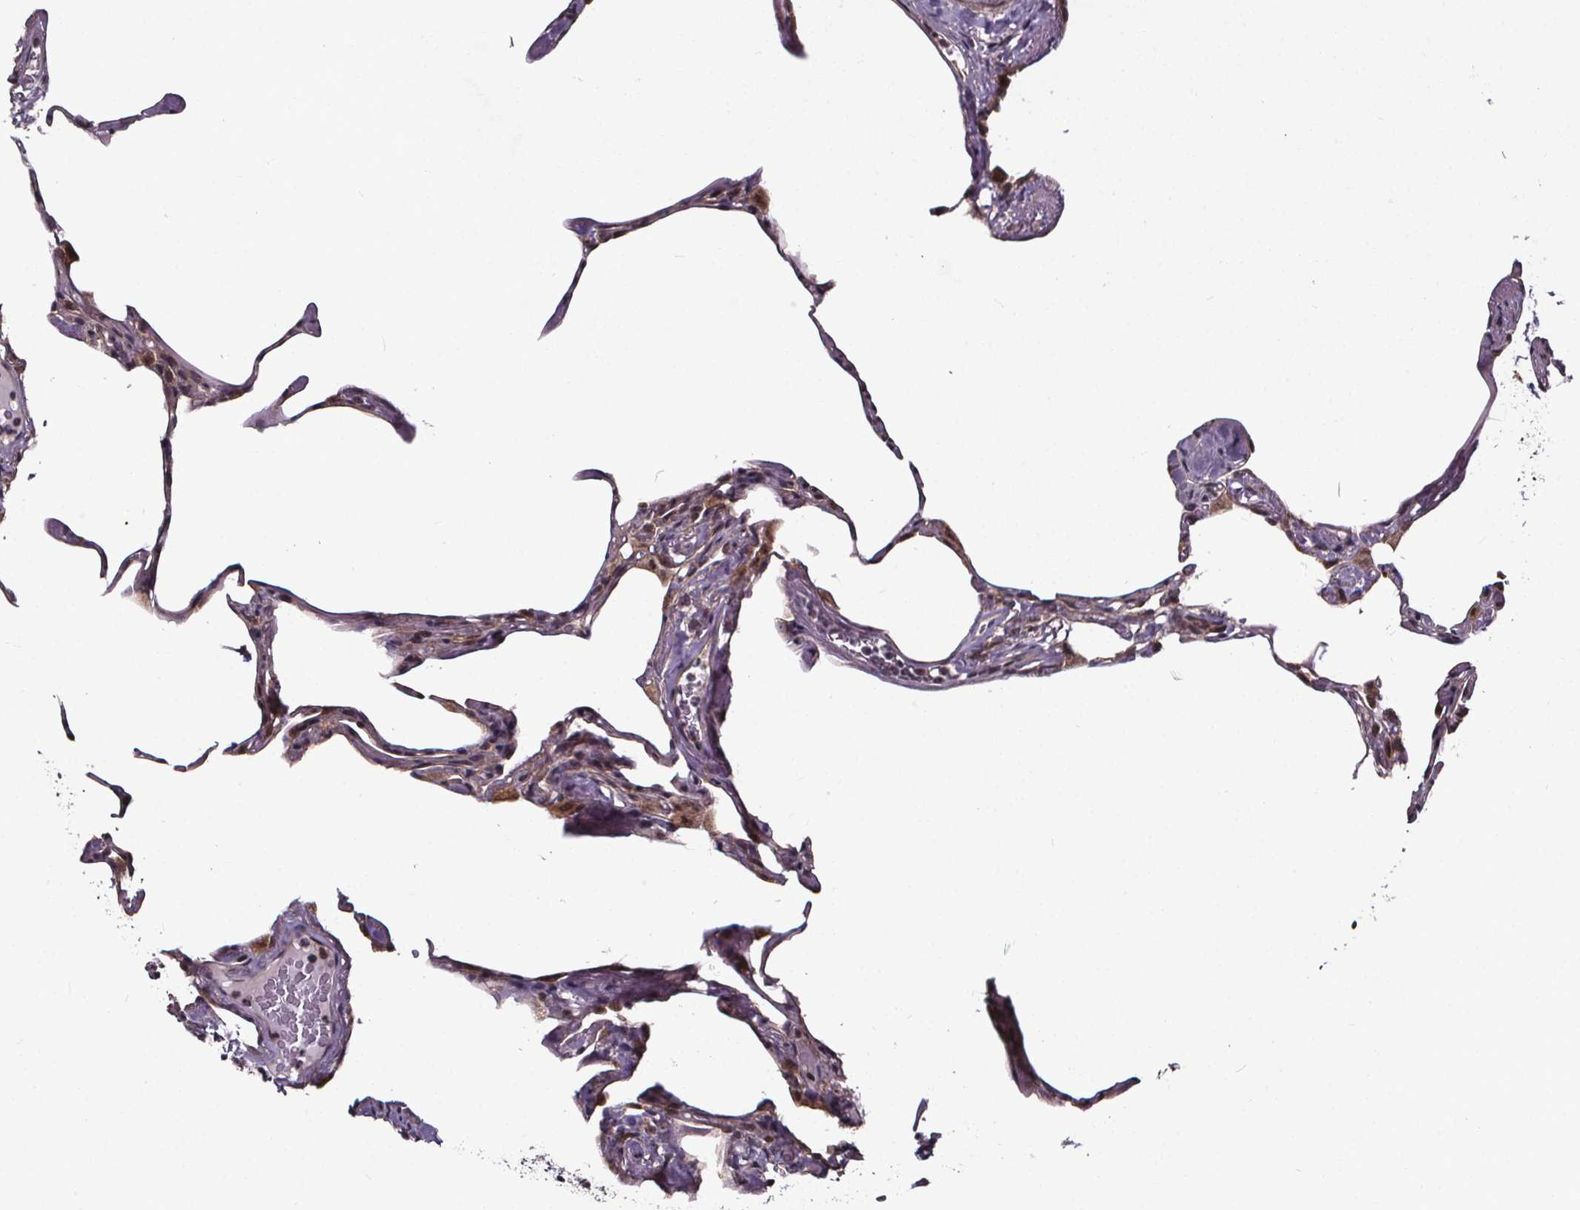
{"staining": {"intensity": "moderate", "quantity": "25%-75%", "location": "cytoplasmic/membranous,nuclear"}, "tissue": "lung", "cell_type": "Alveolar cells", "image_type": "normal", "snomed": [{"axis": "morphology", "description": "Normal tissue, NOS"}, {"axis": "topography", "description": "Lung"}], "caption": "Moderate cytoplasmic/membranous,nuclear staining is present in about 25%-75% of alveolar cells in benign lung.", "gene": "DDIT3", "patient": {"sex": "male", "age": 65}}